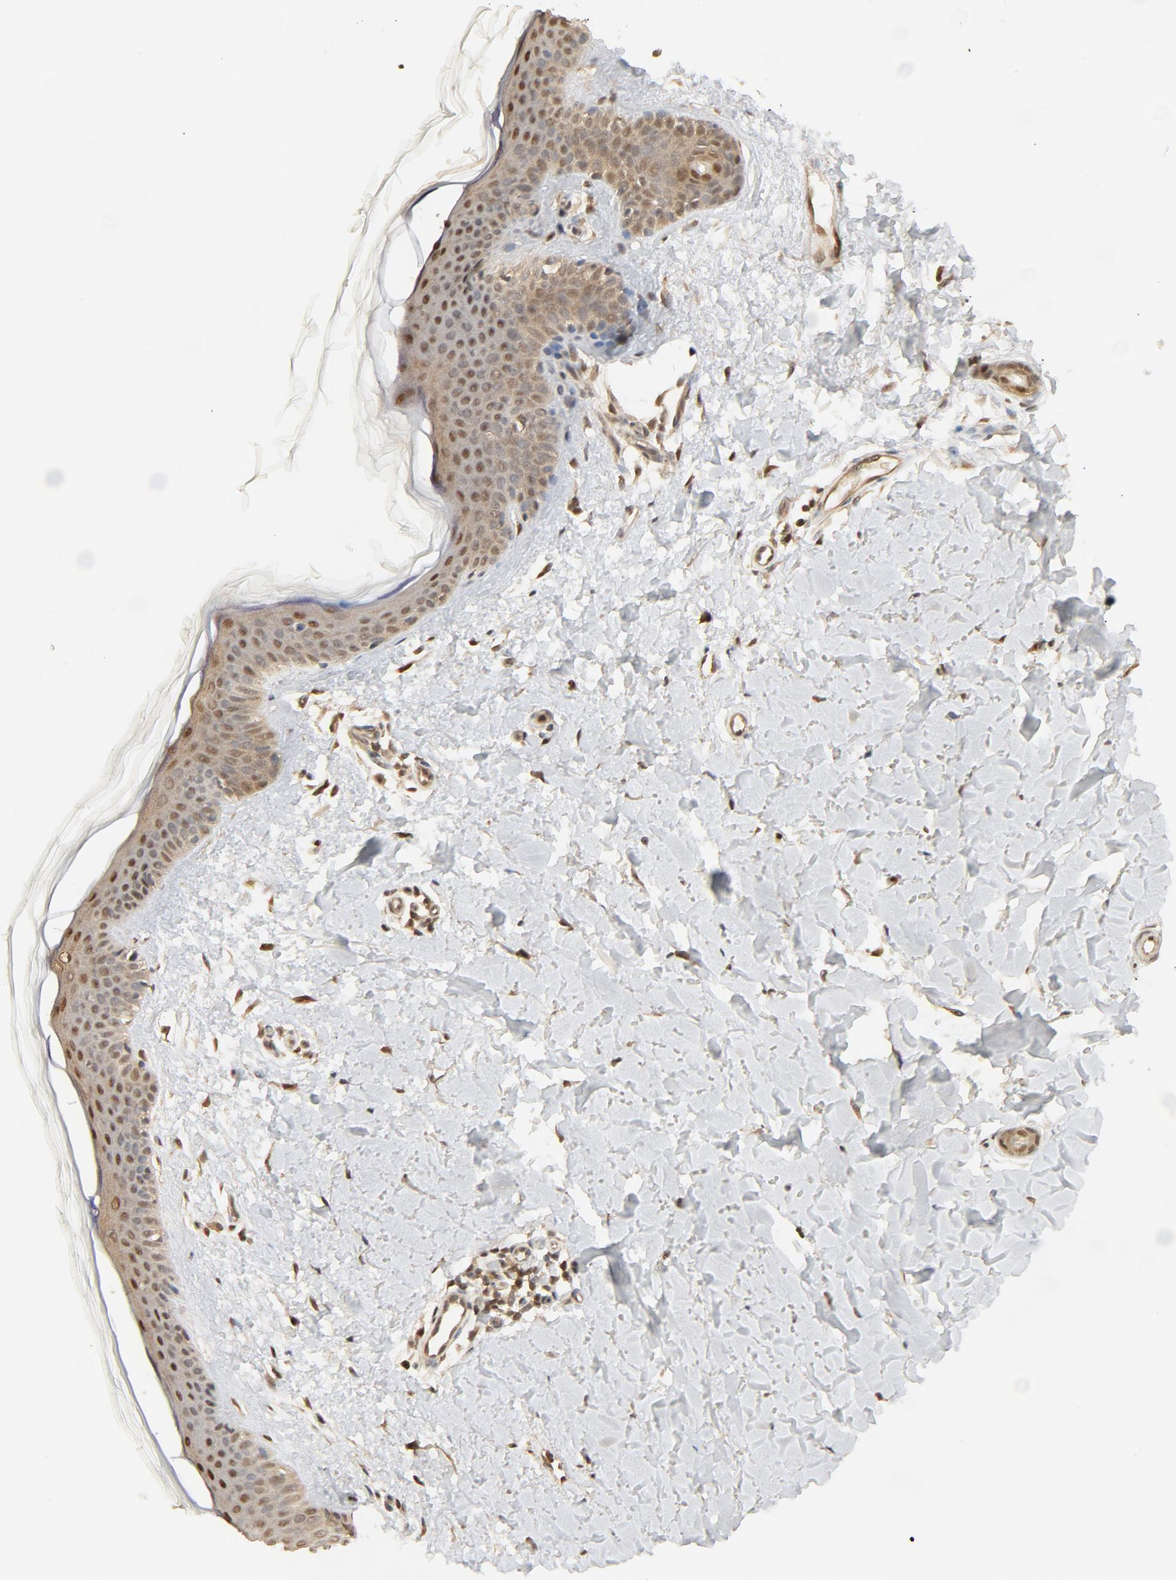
{"staining": {"intensity": "strong", "quantity": ">75%", "location": "nuclear"}, "tissue": "skin", "cell_type": "Fibroblasts", "image_type": "normal", "snomed": [{"axis": "morphology", "description": "Normal tissue, NOS"}, {"axis": "topography", "description": "Skin"}], "caption": "There is high levels of strong nuclear expression in fibroblasts of benign skin, as demonstrated by immunohistochemical staining (brown color).", "gene": "NEDD8", "patient": {"sex": "female", "age": 56}}